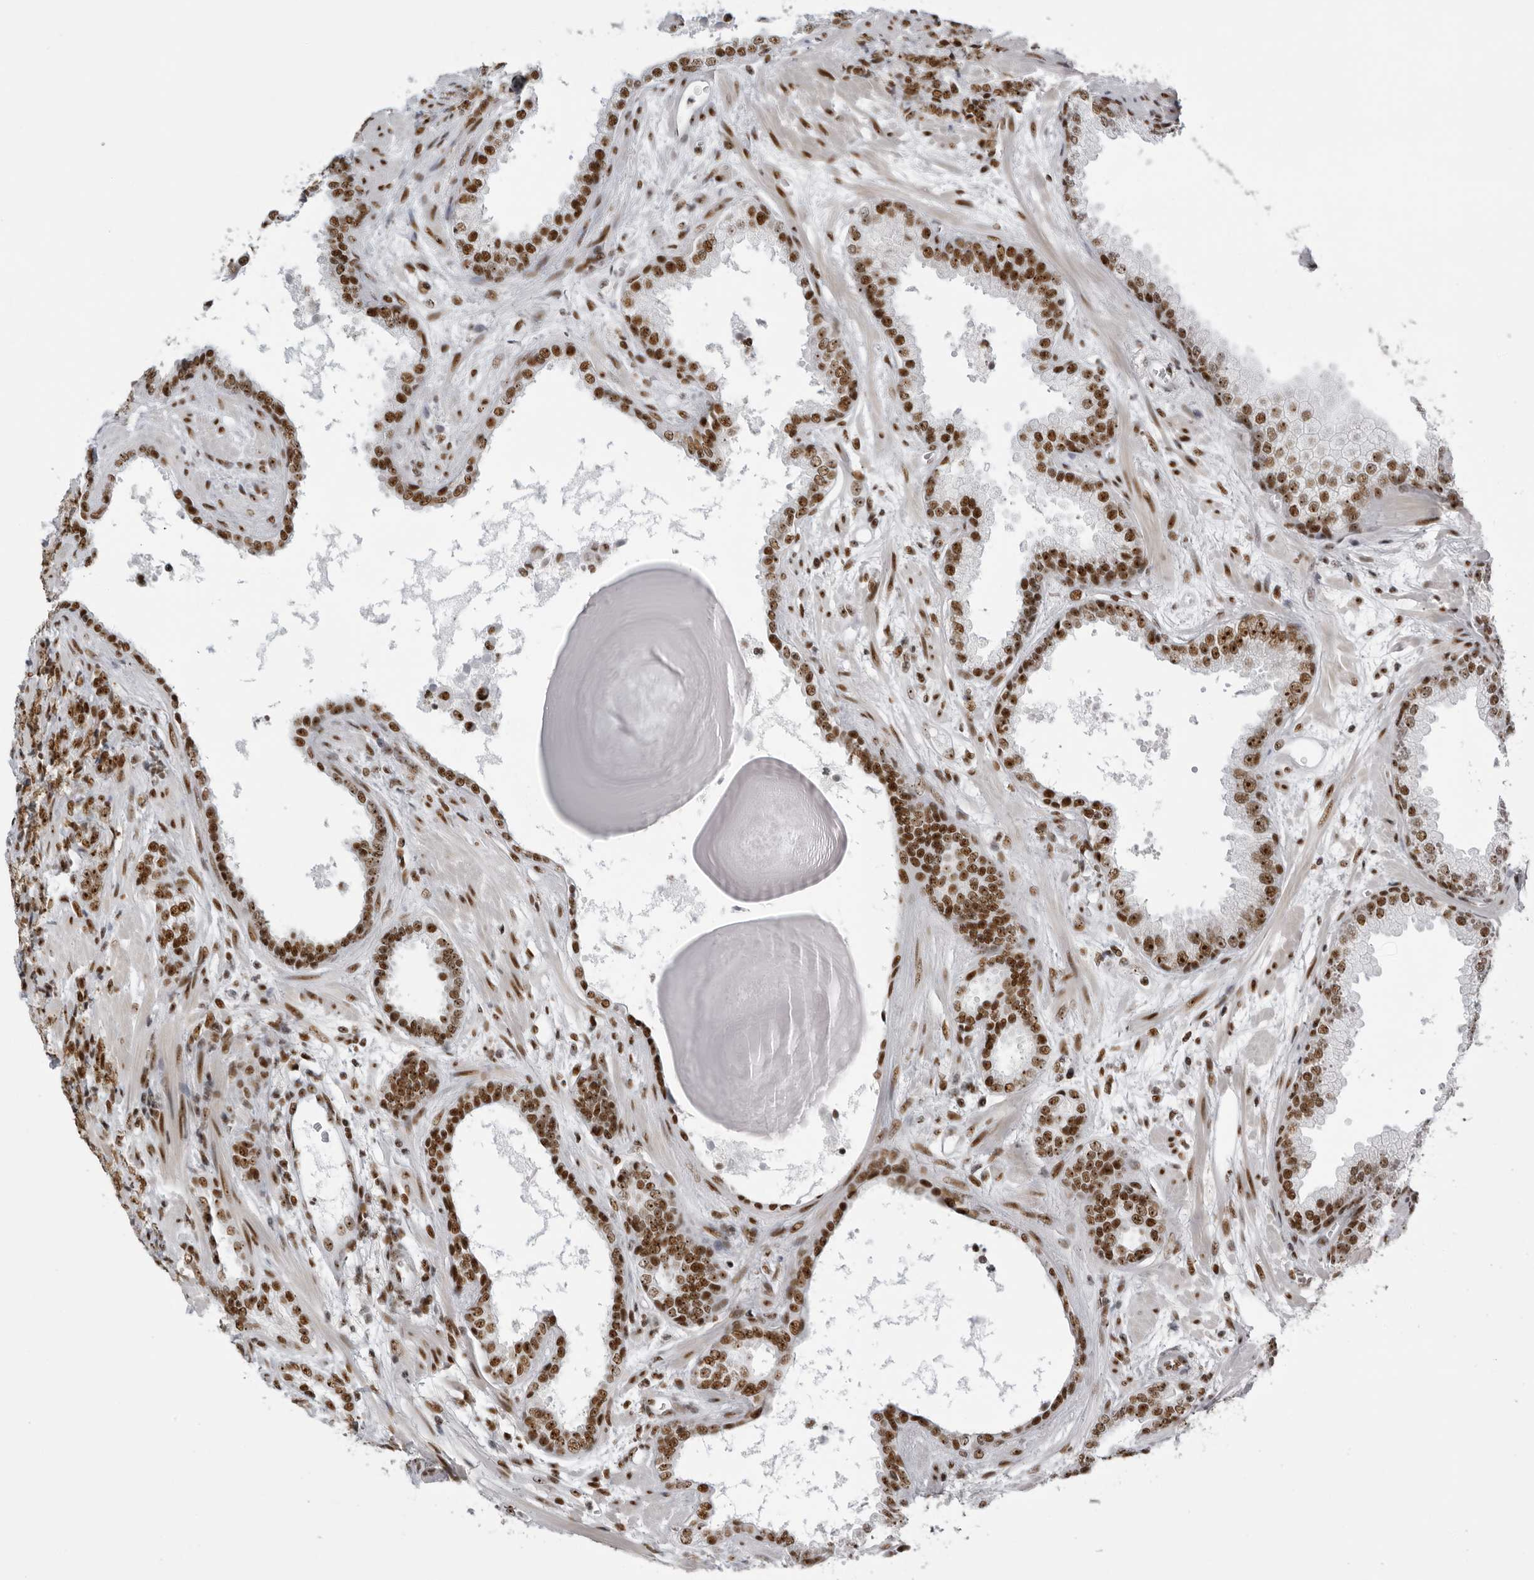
{"staining": {"intensity": "strong", "quantity": ">75%", "location": "nuclear"}, "tissue": "prostate cancer", "cell_type": "Tumor cells", "image_type": "cancer", "snomed": [{"axis": "morphology", "description": "Adenocarcinoma, High grade"}, {"axis": "topography", "description": "Prostate"}], "caption": "Prostate adenocarcinoma (high-grade) stained with immunohistochemistry (IHC) shows strong nuclear expression in about >75% of tumor cells.", "gene": "DHX9", "patient": {"sex": "male", "age": 62}}